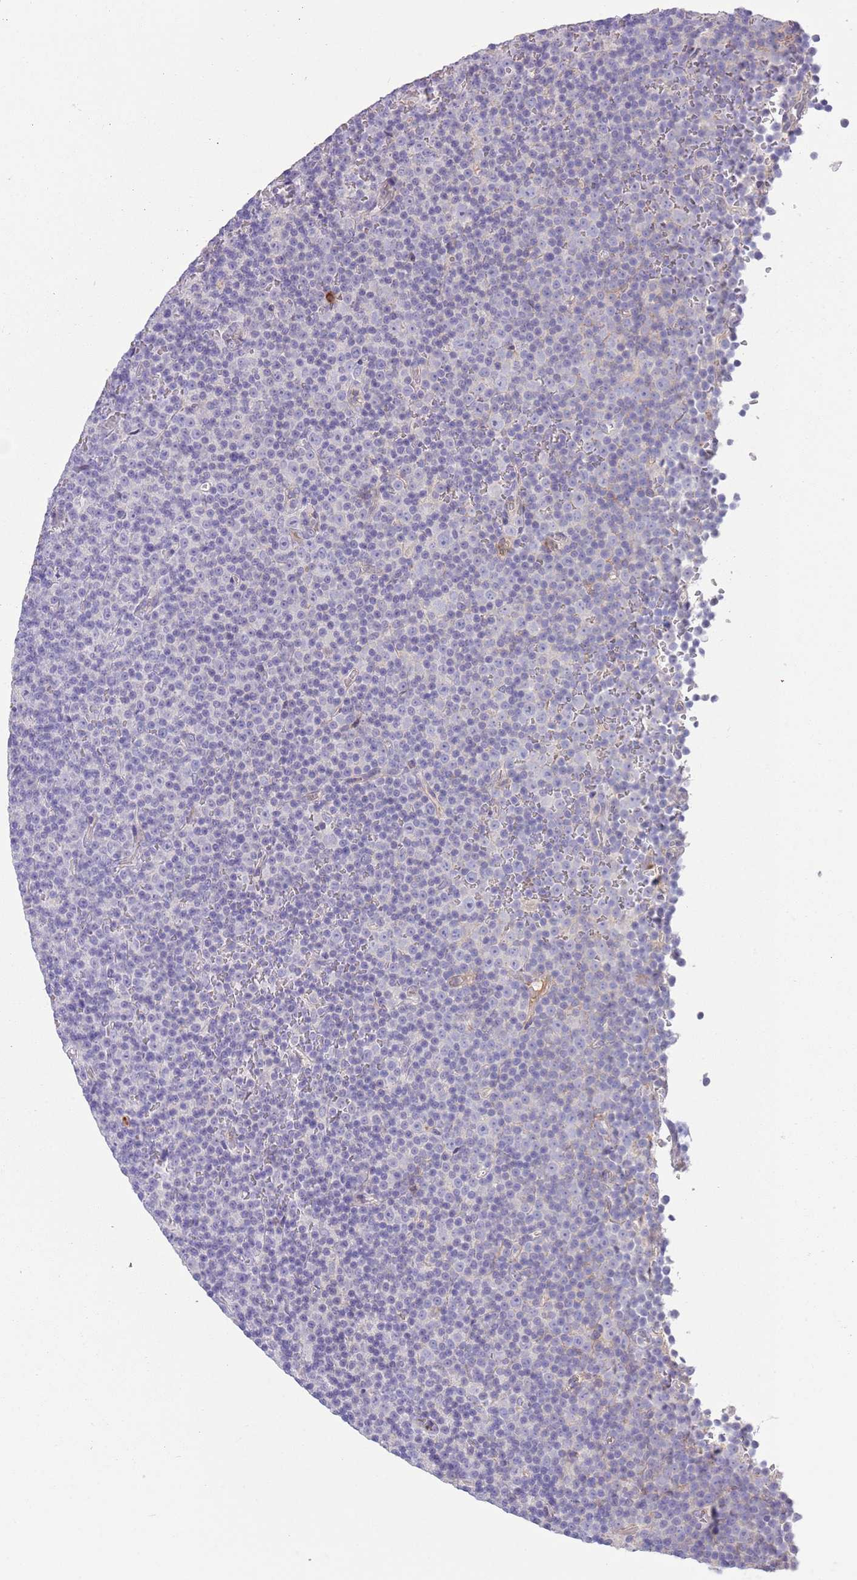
{"staining": {"intensity": "negative", "quantity": "none", "location": "none"}, "tissue": "lymphoma", "cell_type": "Tumor cells", "image_type": "cancer", "snomed": [{"axis": "morphology", "description": "Malignant lymphoma, non-Hodgkin's type, Low grade"}, {"axis": "topography", "description": "Lymph node"}], "caption": "Image shows no significant protein expression in tumor cells of low-grade malignant lymphoma, non-Hodgkin's type.", "gene": "IGFL4", "patient": {"sex": "female", "age": 67}}